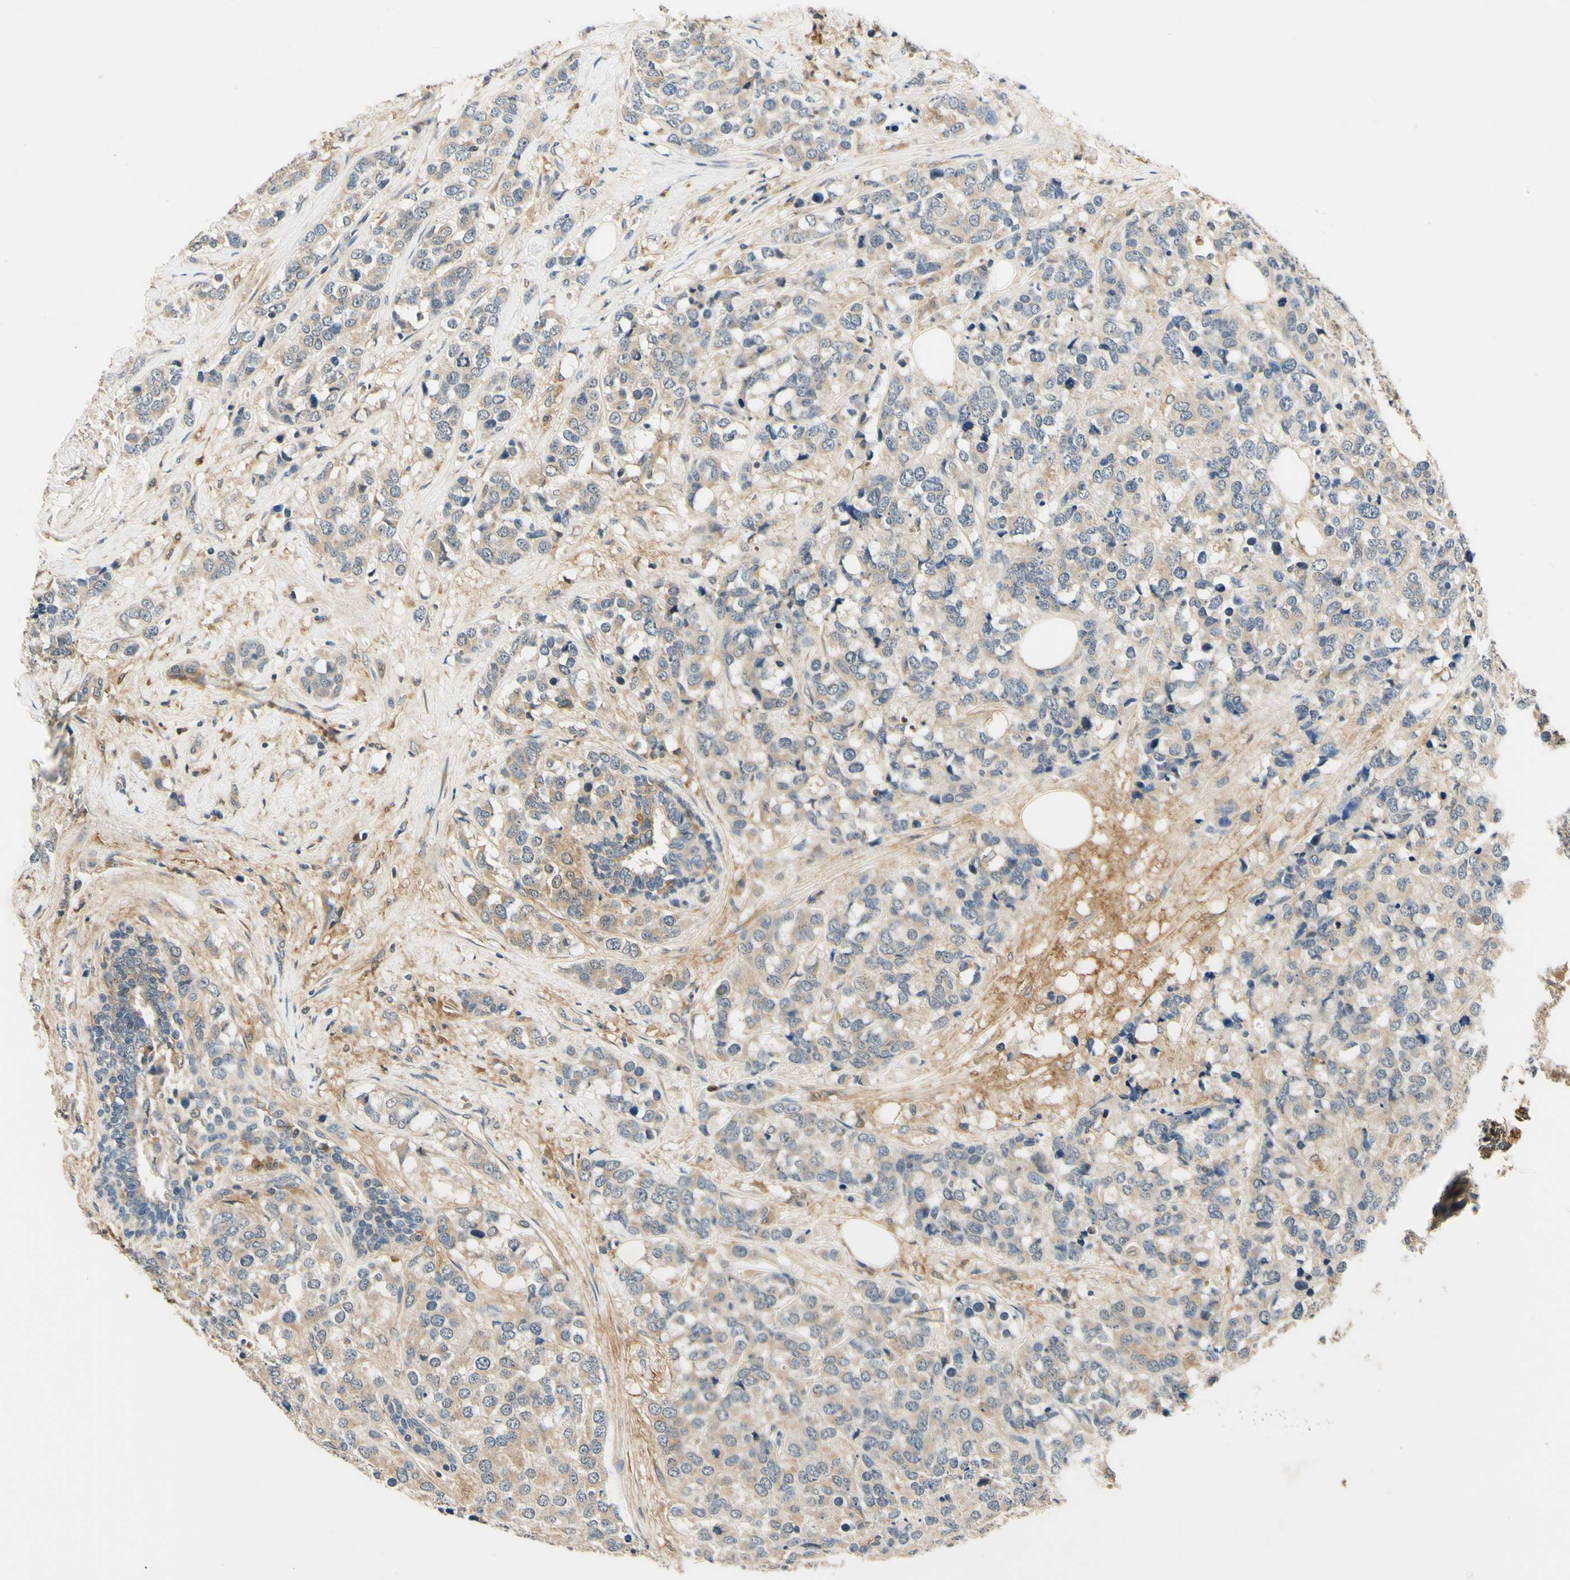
{"staining": {"intensity": "weak", "quantity": ">75%", "location": "cytoplasmic/membranous"}, "tissue": "breast cancer", "cell_type": "Tumor cells", "image_type": "cancer", "snomed": [{"axis": "morphology", "description": "Lobular carcinoma"}, {"axis": "topography", "description": "Breast"}], "caption": "Protein analysis of breast cancer (lobular carcinoma) tissue displays weak cytoplasmic/membranous staining in approximately >75% of tumor cells.", "gene": "PLA2G4A", "patient": {"sex": "female", "age": 59}}